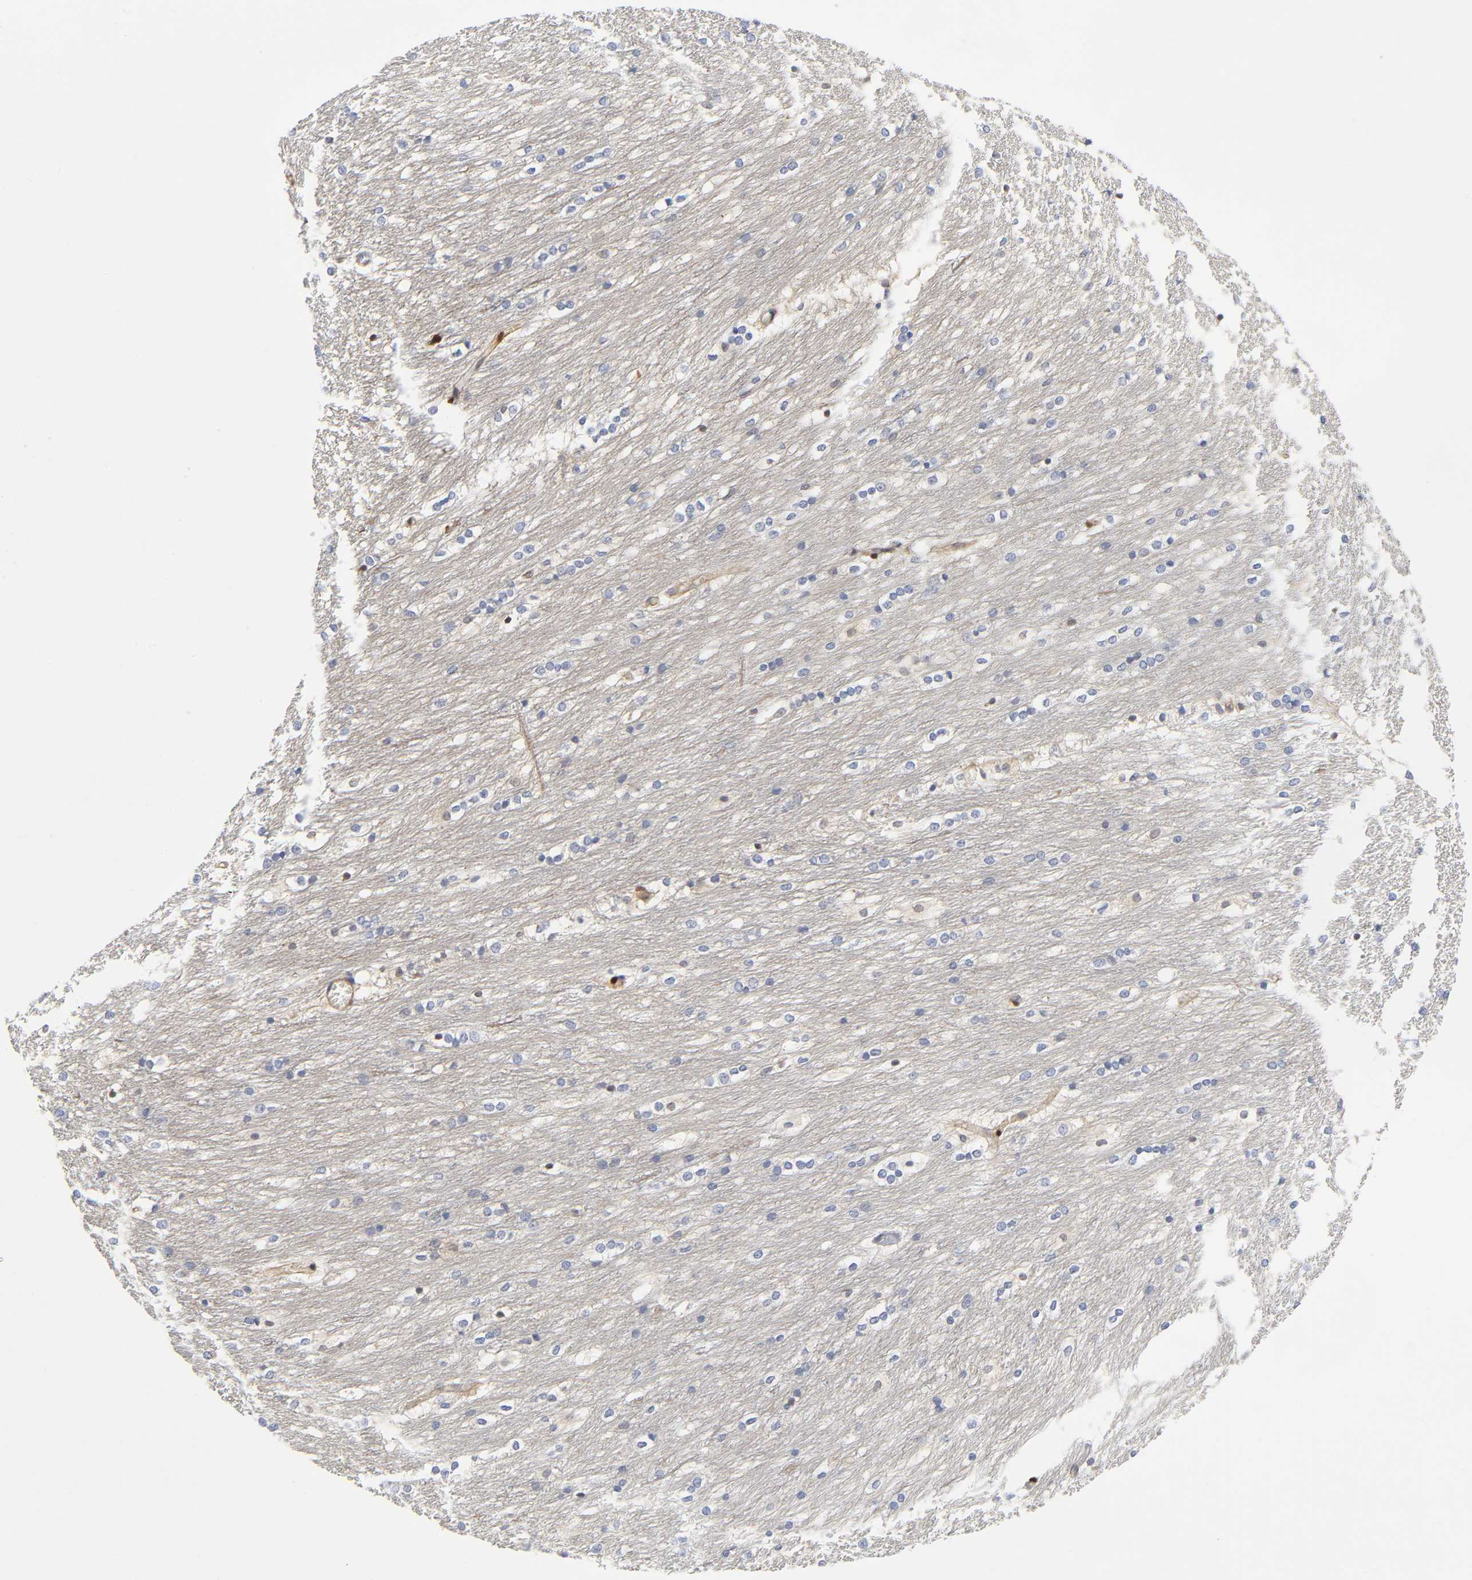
{"staining": {"intensity": "negative", "quantity": "none", "location": "none"}, "tissue": "caudate", "cell_type": "Glial cells", "image_type": "normal", "snomed": [{"axis": "morphology", "description": "Normal tissue, NOS"}, {"axis": "topography", "description": "Lateral ventricle wall"}], "caption": "This micrograph is of unremarkable caudate stained with IHC to label a protein in brown with the nuclei are counter-stained blue. There is no expression in glial cells. (DAB immunohistochemistry, high magnification).", "gene": "PTEN", "patient": {"sex": "female", "age": 19}}